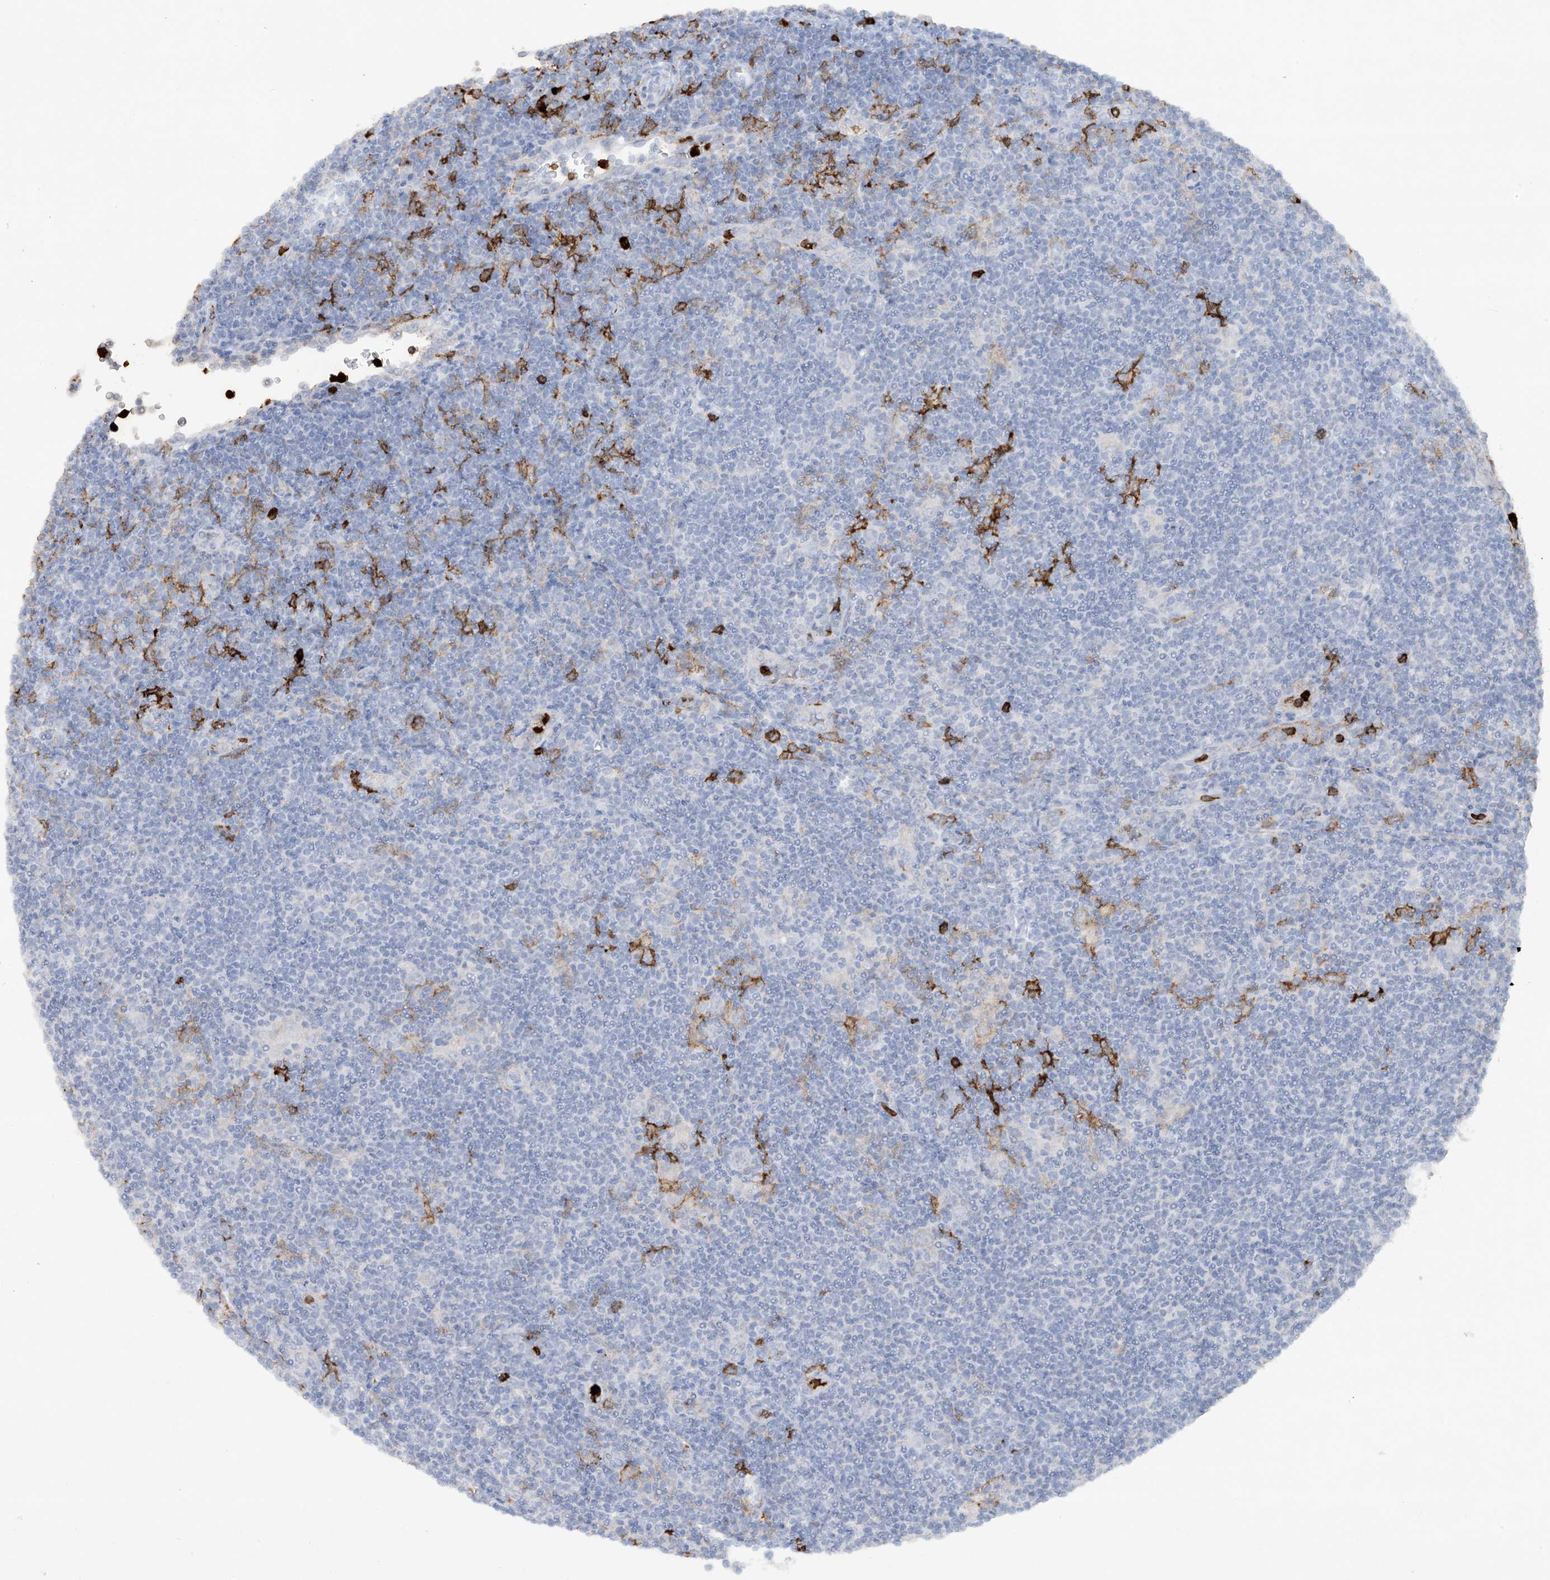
{"staining": {"intensity": "negative", "quantity": "none", "location": "none"}, "tissue": "lymphoma", "cell_type": "Tumor cells", "image_type": "cancer", "snomed": [{"axis": "morphology", "description": "Hodgkin's disease, NOS"}, {"axis": "topography", "description": "Lymph node"}], "caption": "High power microscopy micrograph of an immunohistochemistry (IHC) image of Hodgkin's disease, revealing no significant expression in tumor cells. (DAB (3,3'-diaminobenzidine) IHC visualized using brightfield microscopy, high magnification).", "gene": "FCGR3A", "patient": {"sex": "female", "age": 57}}